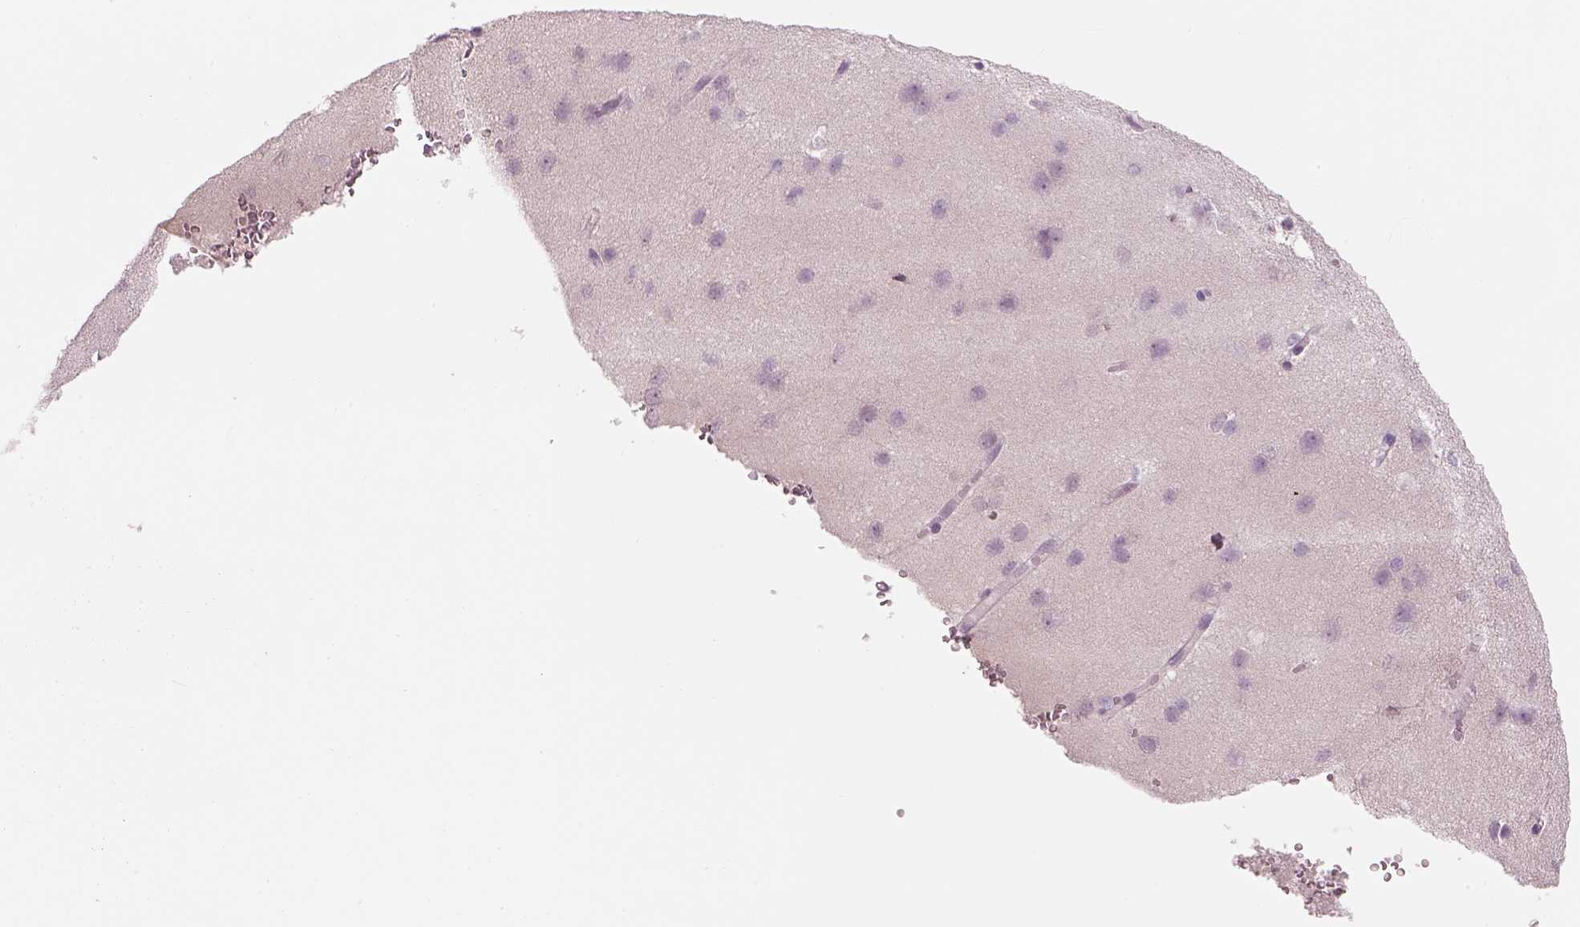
{"staining": {"intensity": "negative", "quantity": "none", "location": "none"}, "tissue": "cerebral cortex", "cell_type": "Endothelial cells", "image_type": "normal", "snomed": [{"axis": "morphology", "description": "Normal tissue, NOS"}, {"axis": "topography", "description": "Cerebral cortex"}], "caption": "Immunohistochemical staining of benign cerebral cortex exhibits no significant staining in endothelial cells.", "gene": "MDH1B", "patient": {"sex": "male", "age": 37}}